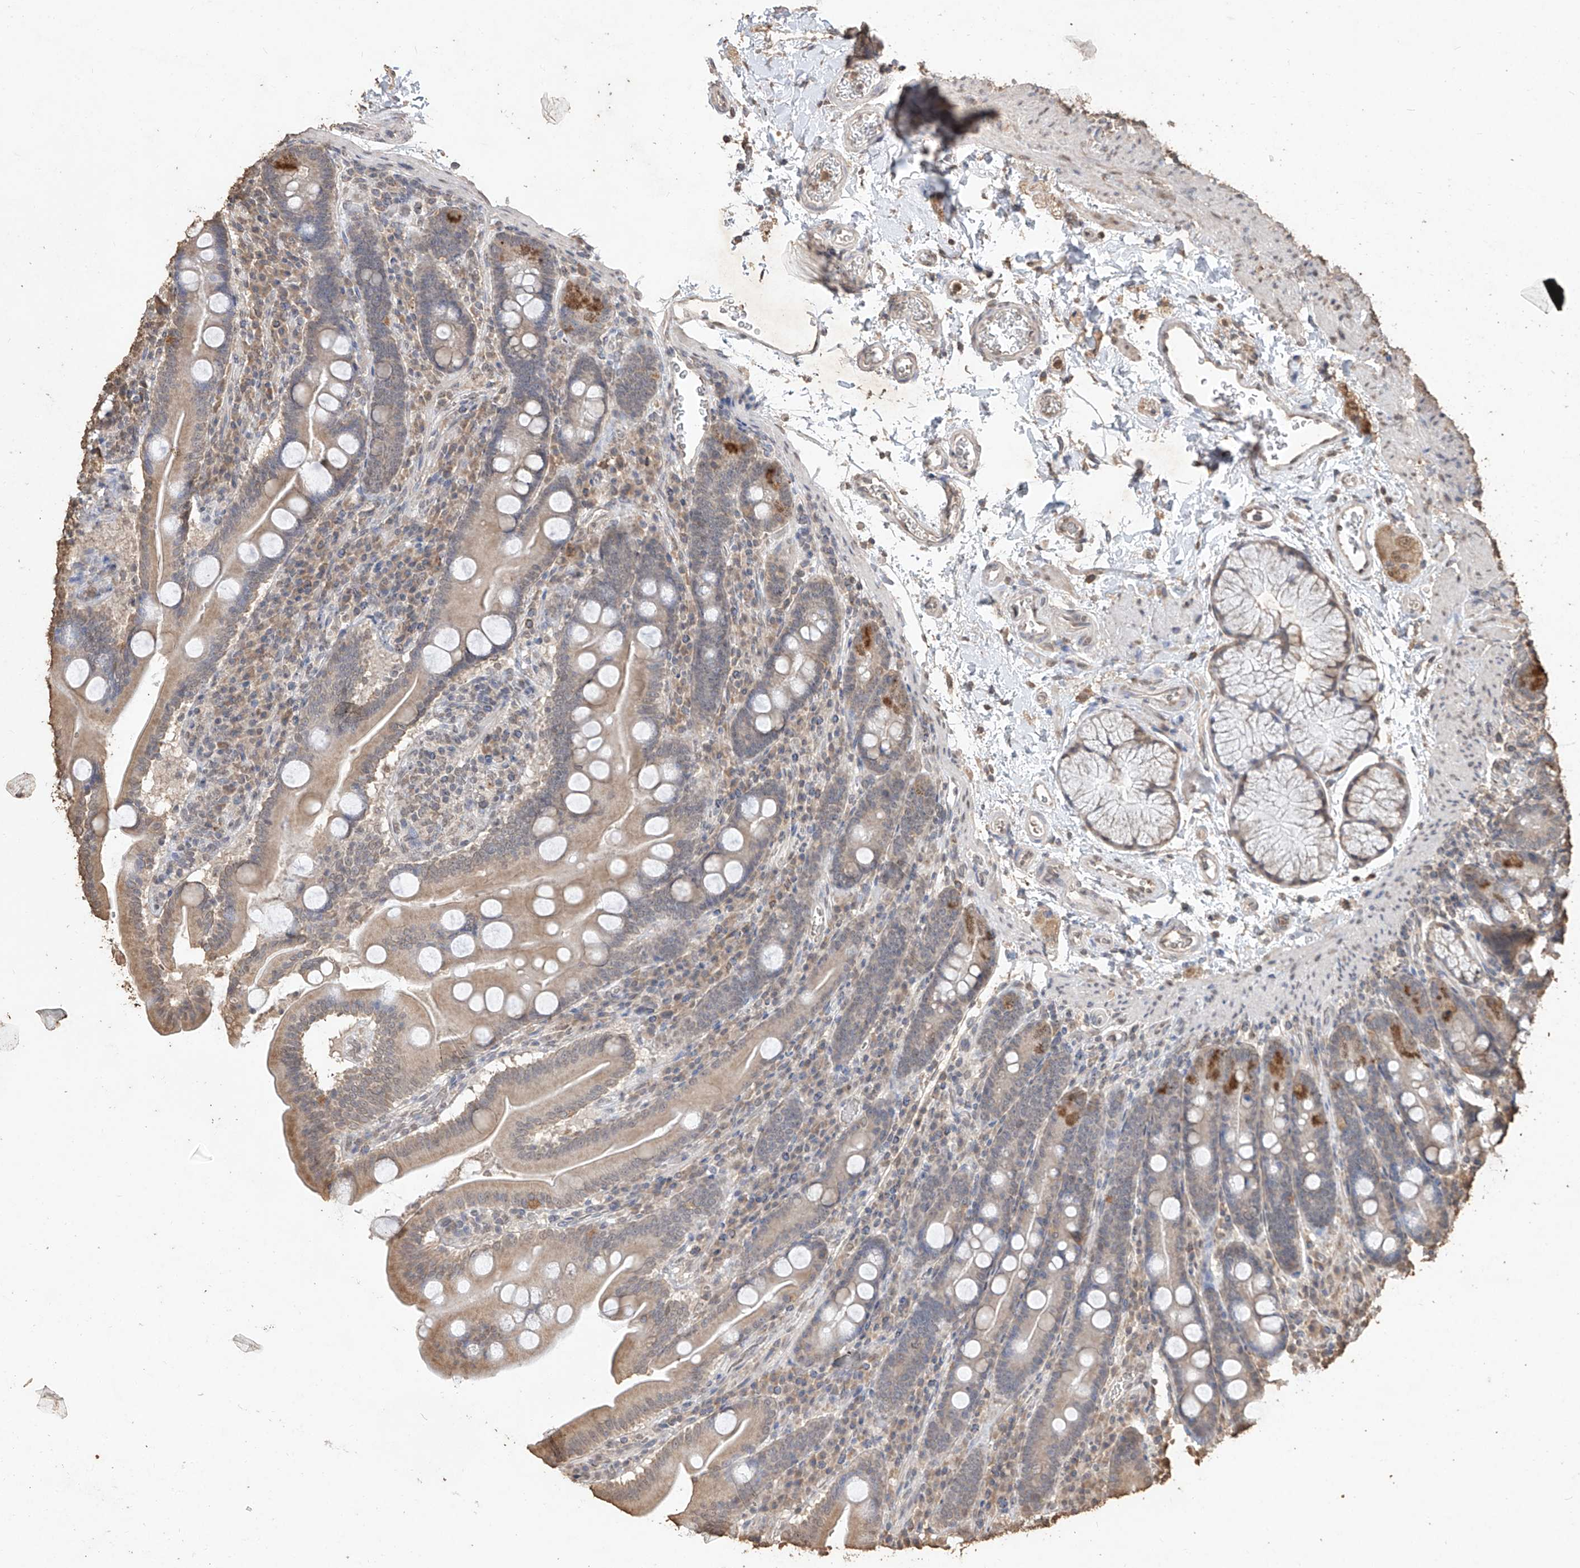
{"staining": {"intensity": "moderate", "quantity": "<25%", "location": "cytoplasmic/membranous"}, "tissue": "duodenum", "cell_type": "Glandular cells", "image_type": "normal", "snomed": [{"axis": "morphology", "description": "Normal tissue, NOS"}, {"axis": "topography", "description": "Duodenum"}], "caption": "A low amount of moderate cytoplasmic/membranous staining is present in about <25% of glandular cells in normal duodenum. Using DAB (brown) and hematoxylin (blue) stains, captured at high magnification using brightfield microscopy.", "gene": "ELOVL1", "patient": {"sex": "male", "age": 35}}